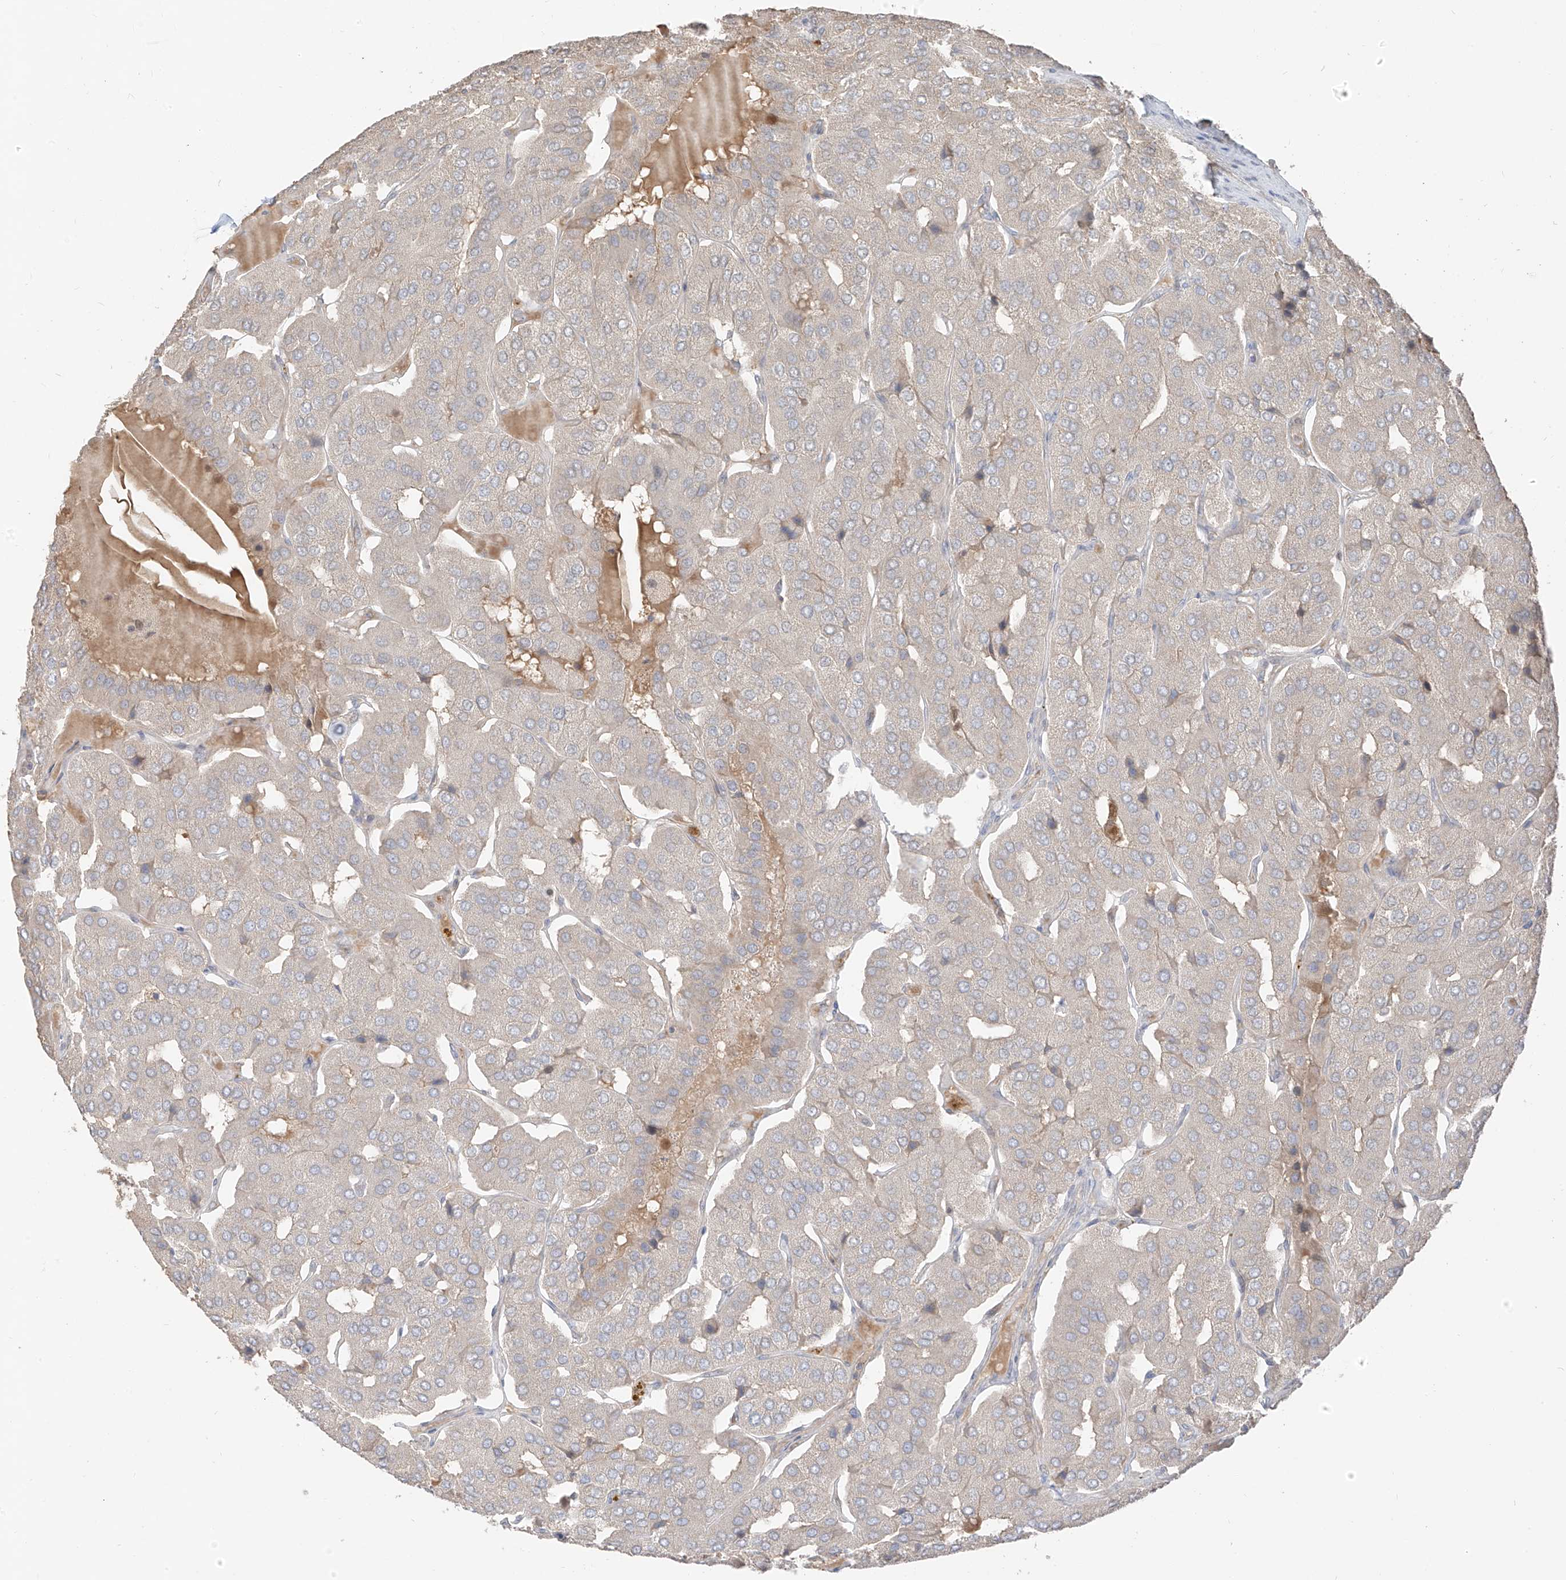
{"staining": {"intensity": "negative", "quantity": "none", "location": "none"}, "tissue": "parathyroid gland", "cell_type": "Glandular cells", "image_type": "normal", "snomed": [{"axis": "morphology", "description": "Normal tissue, NOS"}, {"axis": "morphology", "description": "Adenoma, NOS"}, {"axis": "topography", "description": "Parathyroid gland"}], "caption": "Normal parathyroid gland was stained to show a protein in brown. There is no significant staining in glandular cells. (DAB (3,3'-diaminobenzidine) immunohistochemistry visualized using brightfield microscopy, high magnification).", "gene": "COLGALT2", "patient": {"sex": "female", "age": 86}}